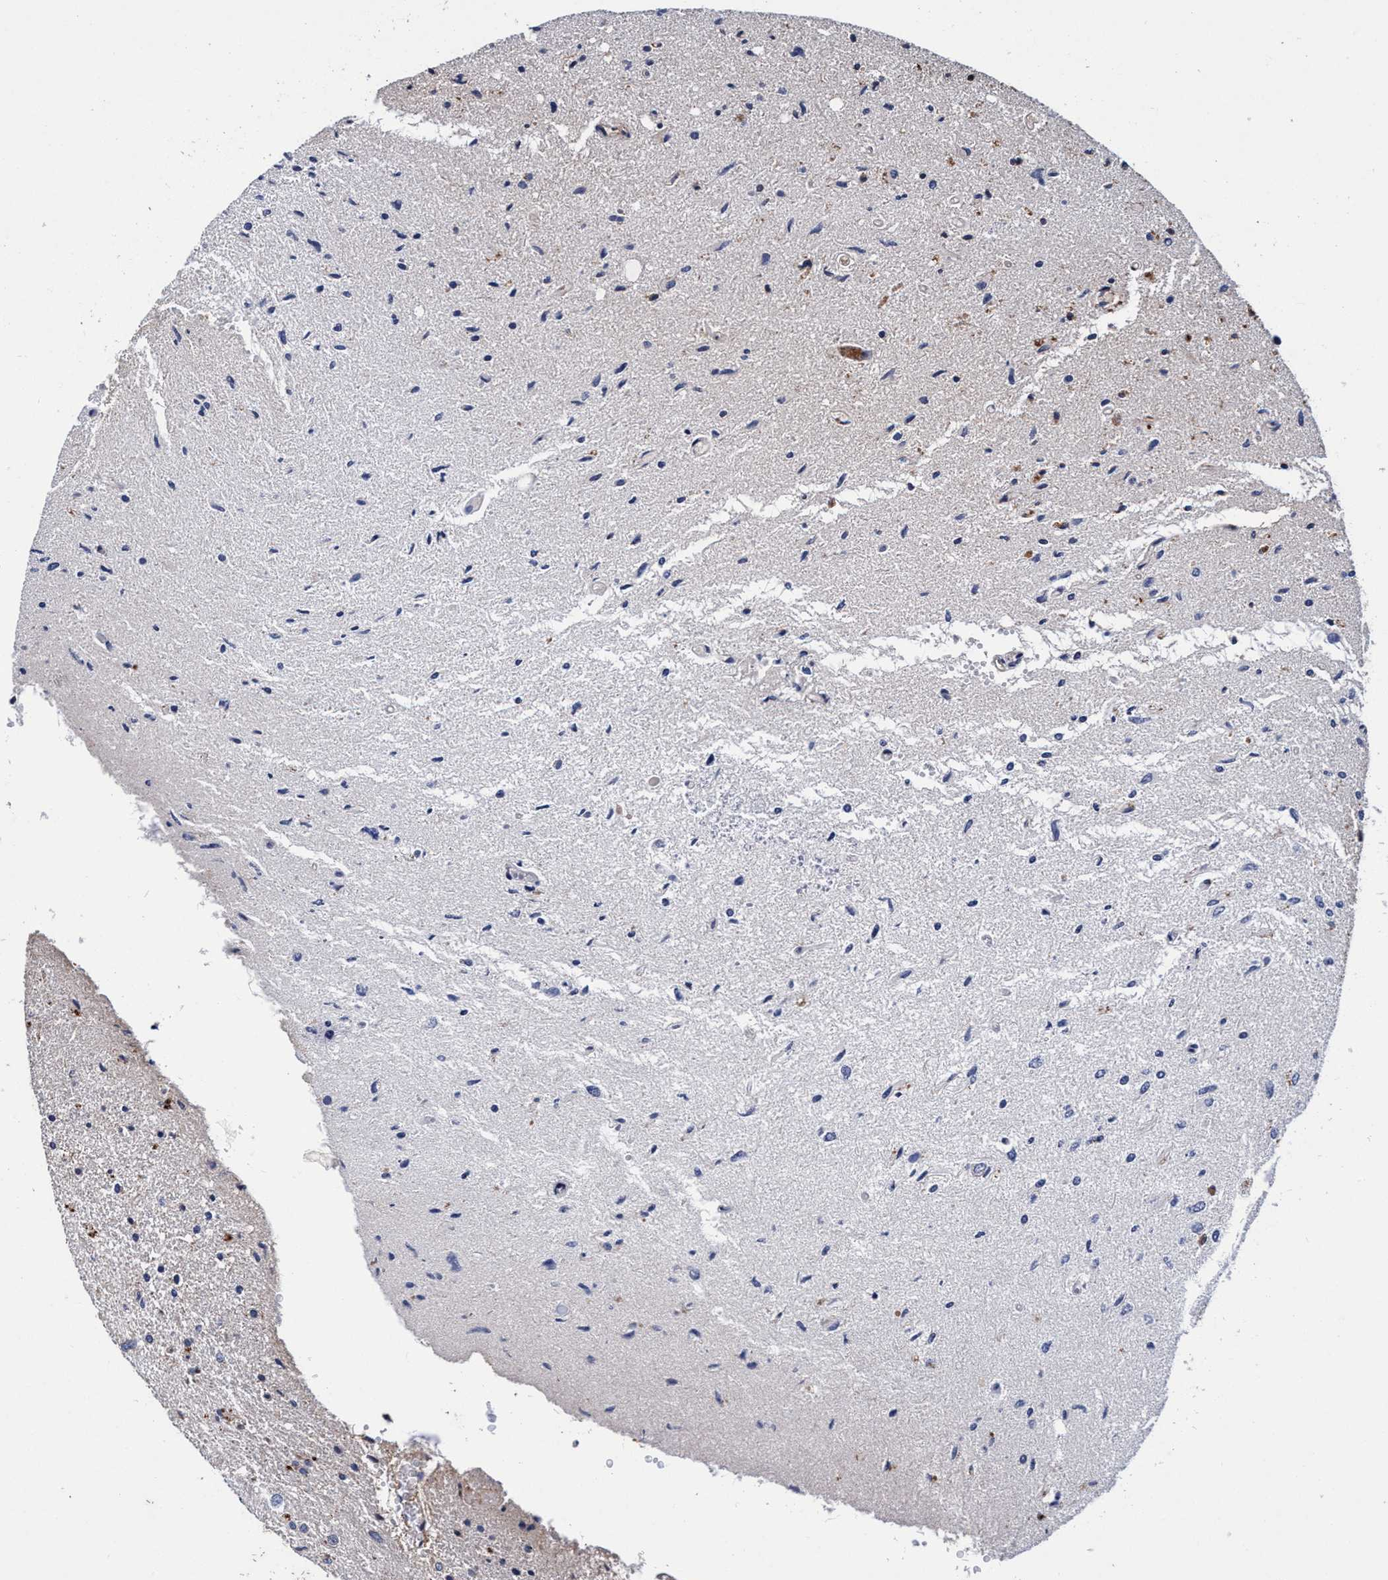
{"staining": {"intensity": "negative", "quantity": "none", "location": "none"}, "tissue": "glioma", "cell_type": "Tumor cells", "image_type": "cancer", "snomed": [{"axis": "morphology", "description": "Glioma, malignant, Low grade"}, {"axis": "topography", "description": "Brain"}], "caption": "IHC image of neoplastic tissue: human glioma stained with DAB (3,3'-diaminobenzidine) exhibits no significant protein staining in tumor cells.", "gene": "RNF208", "patient": {"sex": "male", "age": 77}}